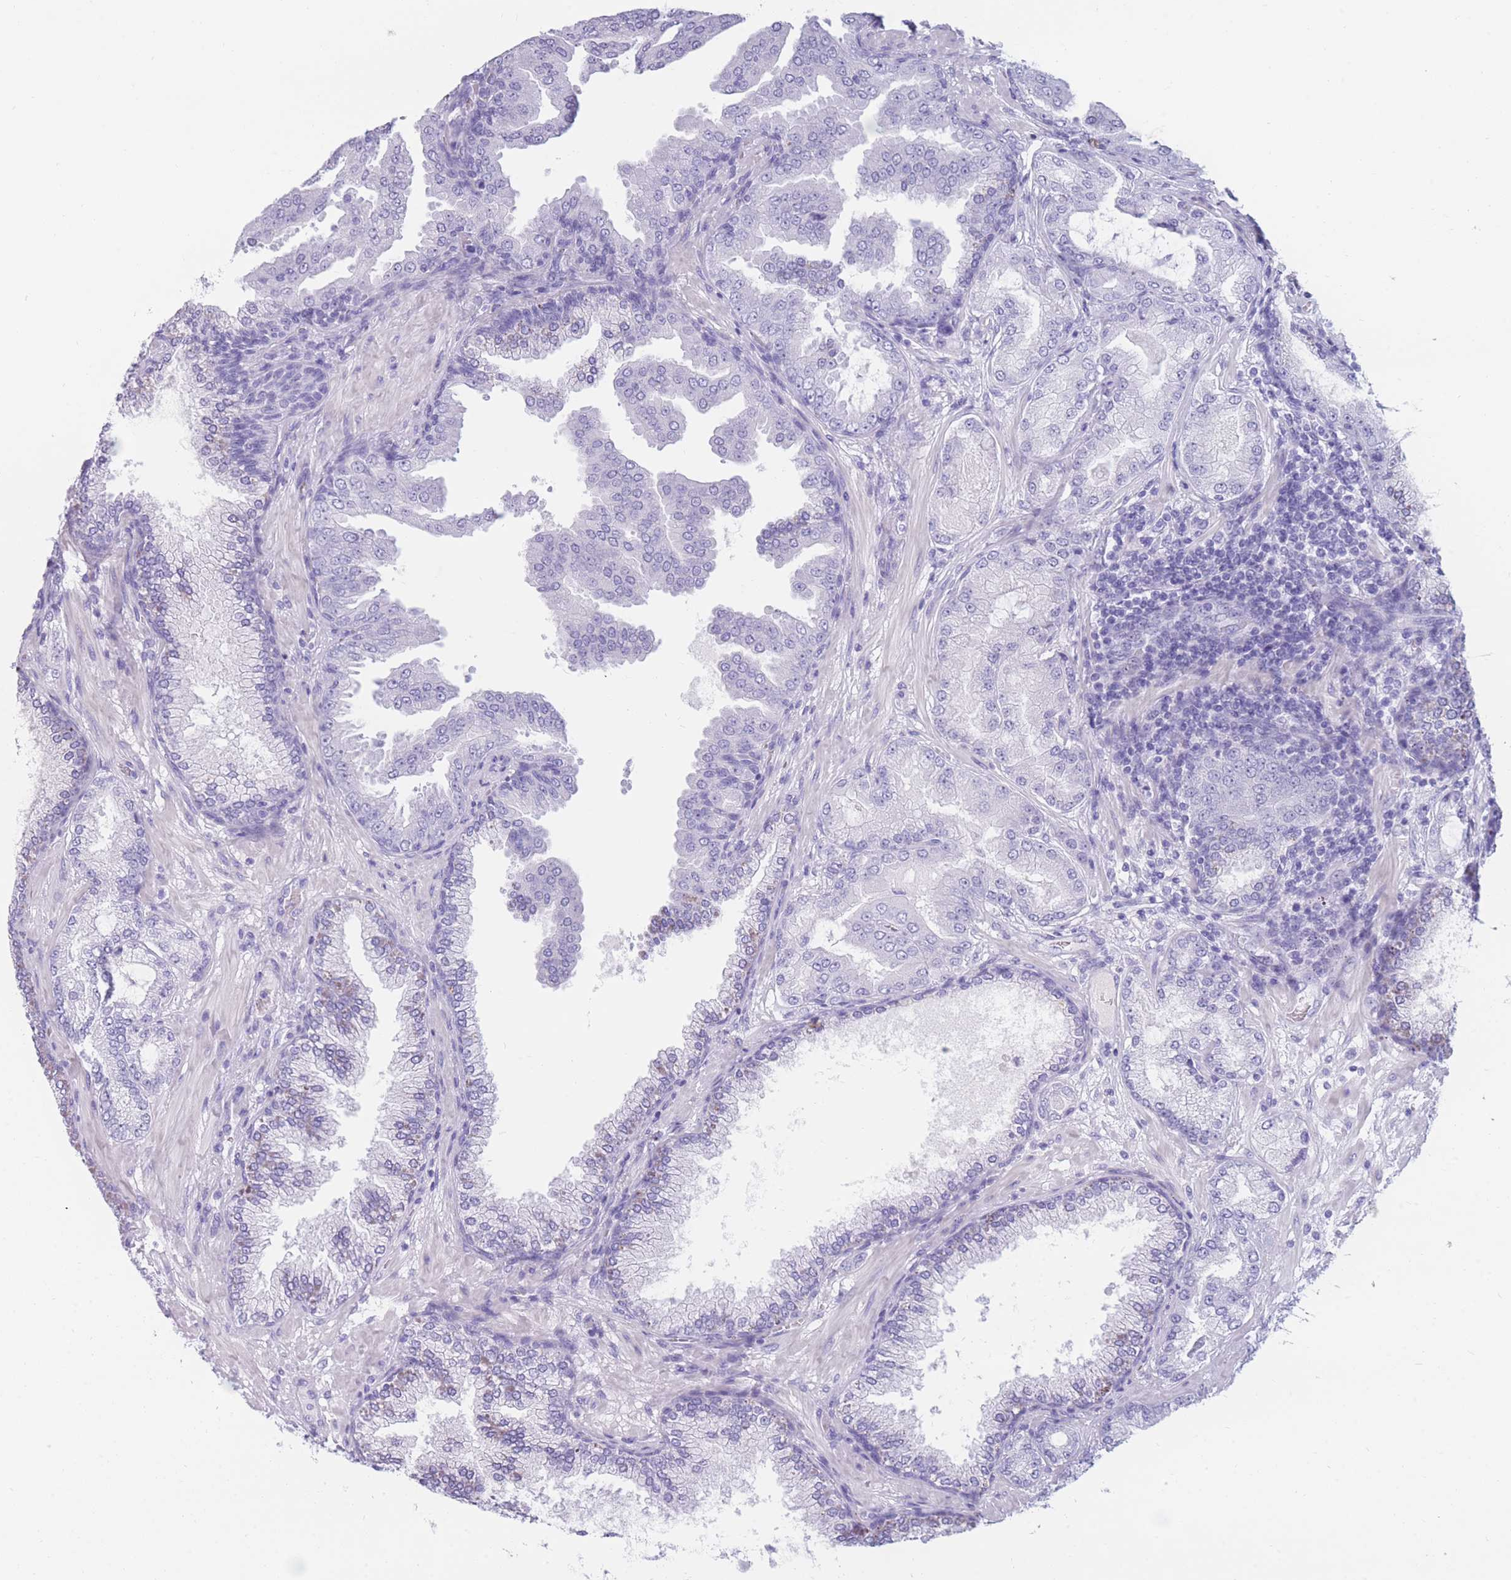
{"staining": {"intensity": "negative", "quantity": "none", "location": "none"}, "tissue": "prostate cancer", "cell_type": "Tumor cells", "image_type": "cancer", "snomed": [{"axis": "morphology", "description": "Adenocarcinoma, High grade"}, {"axis": "topography", "description": "Prostate"}], "caption": "Immunohistochemistry micrograph of neoplastic tissue: prostate cancer stained with DAB (3,3'-diaminobenzidine) reveals no significant protein positivity in tumor cells. (Stains: DAB immunohistochemistry with hematoxylin counter stain, Microscopy: brightfield microscopy at high magnification).", "gene": "TNFSF11", "patient": {"sex": "male", "age": 68}}